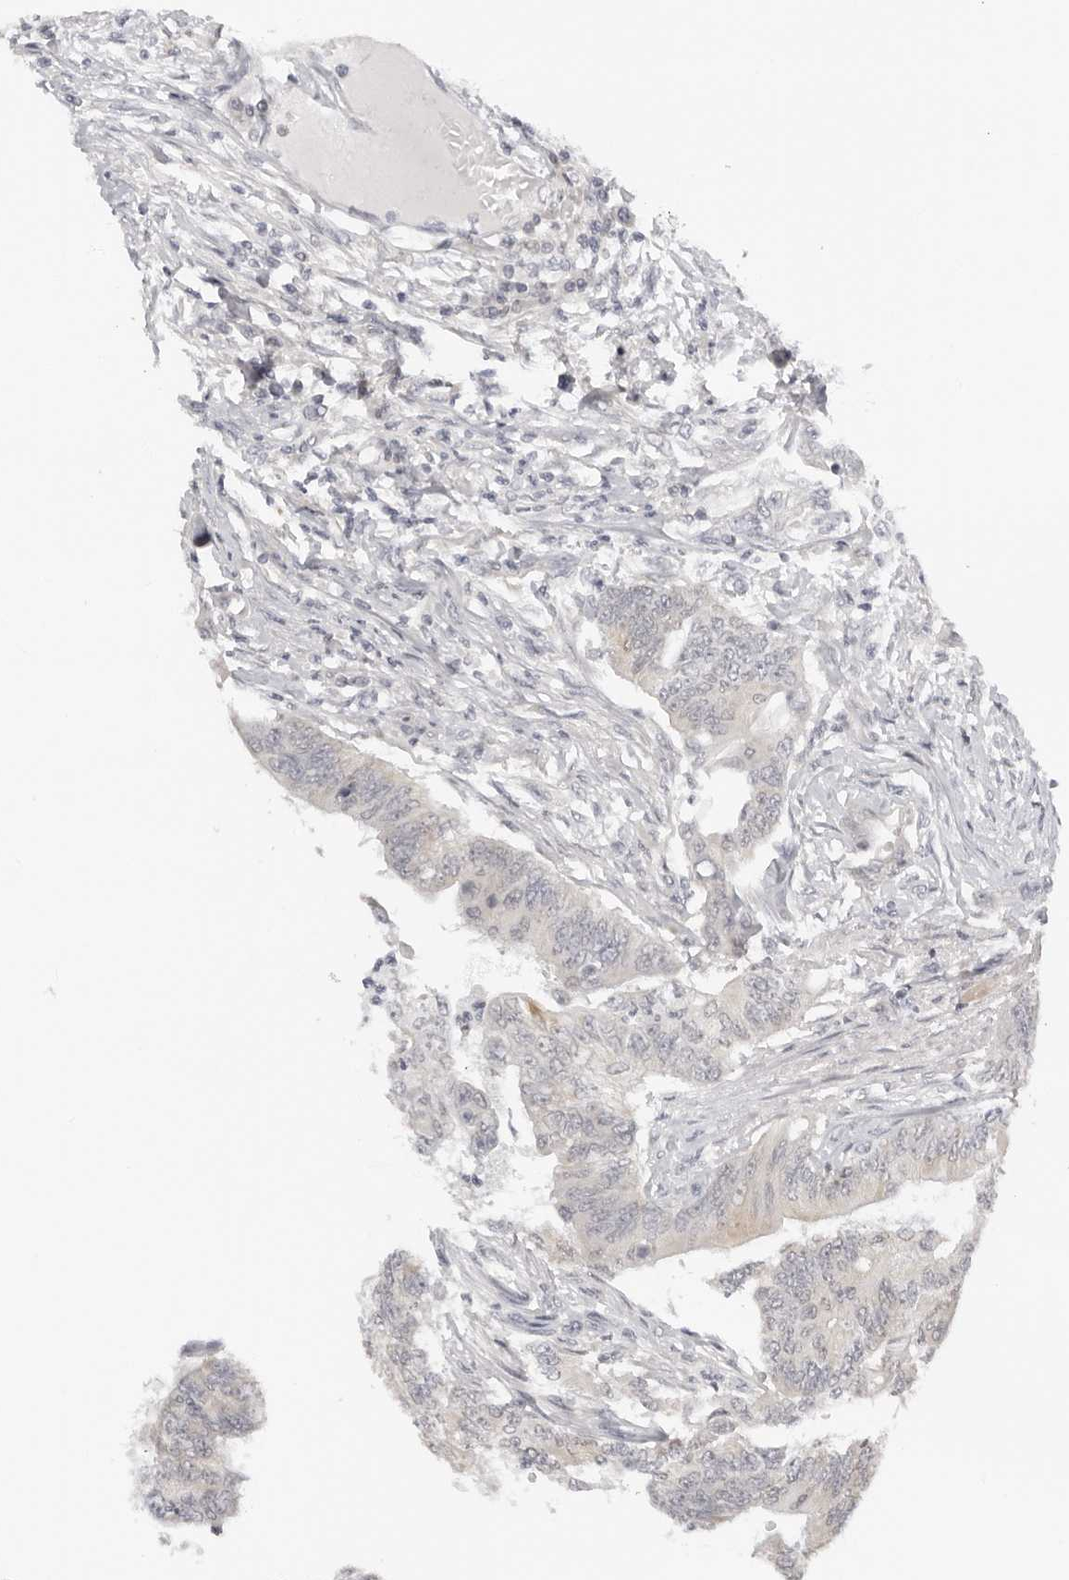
{"staining": {"intensity": "negative", "quantity": "none", "location": "none"}, "tissue": "colorectal cancer", "cell_type": "Tumor cells", "image_type": "cancer", "snomed": [{"axis": "morphology", "description": "Adenoma, NOS"}, {"axis": "morphology", "description": "Adenocarcinoma, NOS"}, {"axis": "topography", "description": "Colon"}], "caption": "IHC of colorectal adenoma demonstrates no expression in tumor cells.", "gene": "ACP6", "patient": {"sex": "male", "age": 79}}